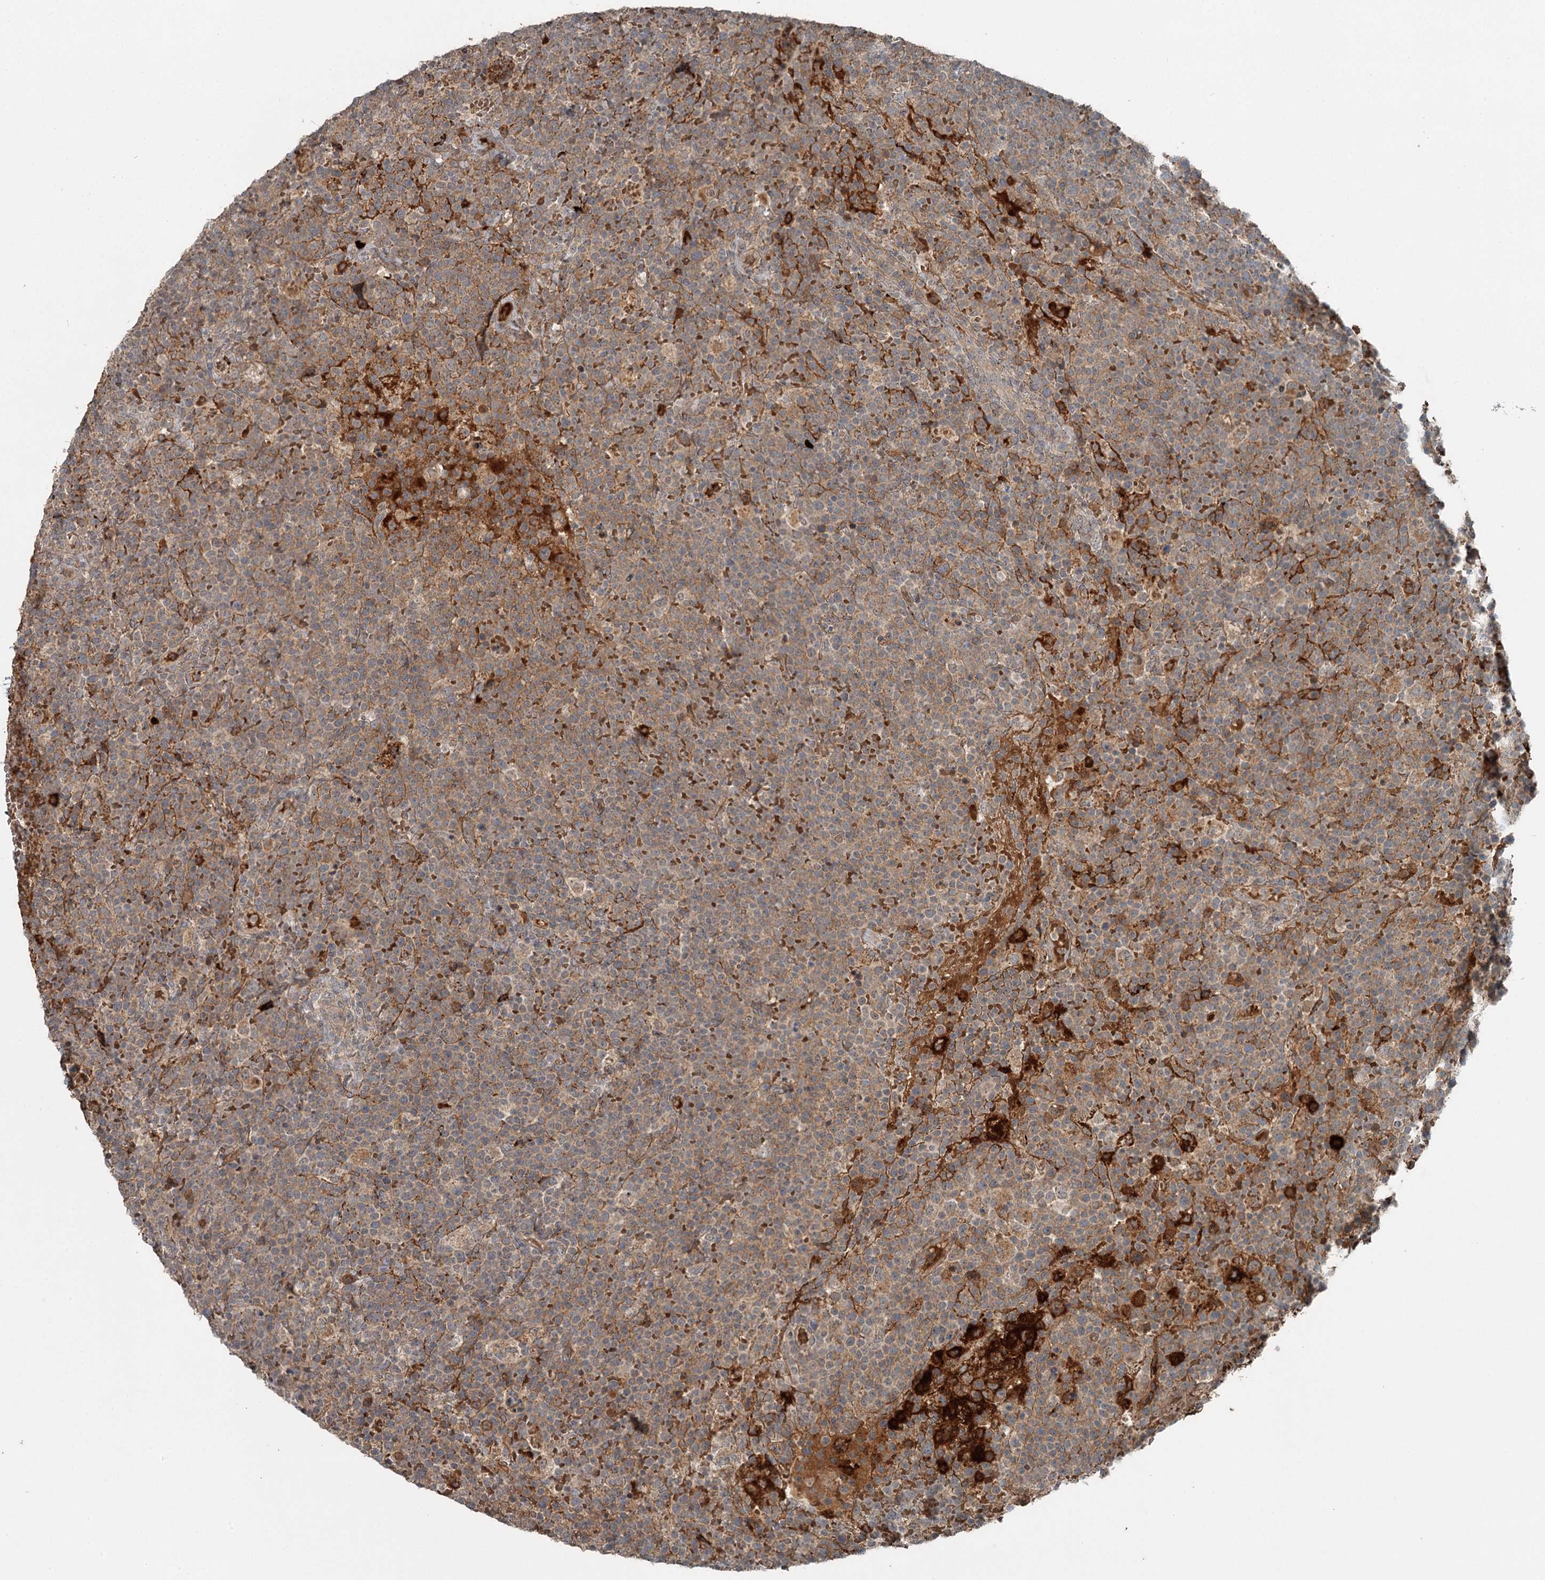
{"staining": {"intensity": "moderate", "quantity": "25%-75%", "location": "cytoplasmic/membranous"}, "tissue": "lymphoma", "cell_type": "Tumor cells", "image_type": "cancer", "snomed": [{"axis": "morphology", "description": "Malignant lymphoma, non-Hodgkin's type, High grade"}, {"axis": "topography", "description": "Lymph node"}], "caption": "A medium amount of moderate cytoplasmic/membranous positivity is identified in about 25%-75% of tumor cells in malignant lymphoma, non-Hodgkin's type (high-grade) tissue. (brown staining indicates protein expression, while blue staining denotes nuclei).", "gene": "SLC39A8", "patient": {"sex": "male", "age": 61}}